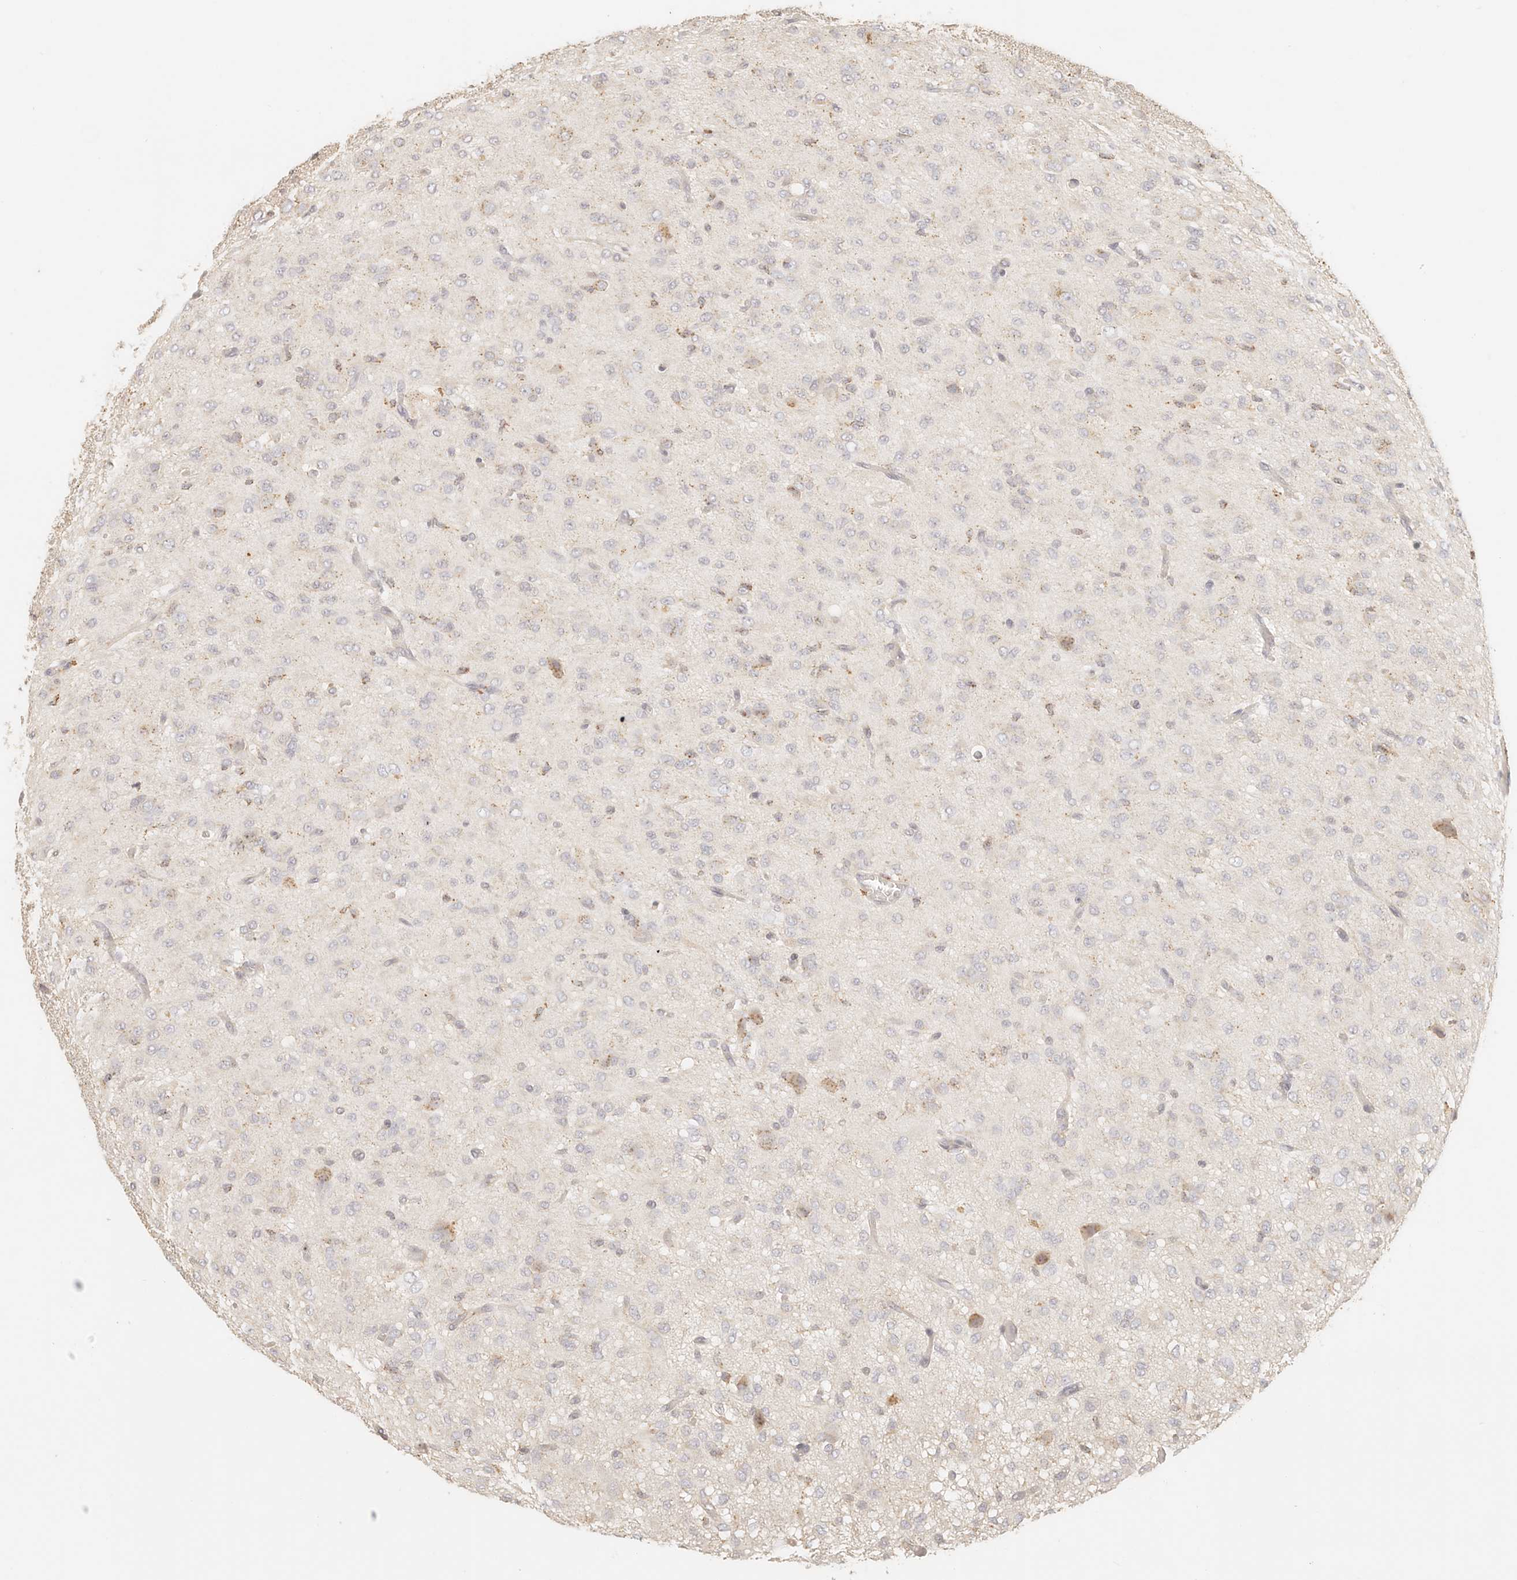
{"staining": {"intensity": "negative", "quantity": "none", "location": "none"}, "tissue": "glioma", "cell_type": "Tumor cells", "image_type": "cancer", "snomed": [{"axis": "morphology", "description": "Glioma, malignant, High grade"}, {"axis": "topography", "description": "Brain"}], "caption": "The micrograph demonstrates no significant positivity in tumor cells of high-grade glioma (malignant). (DAB (3,3'-diaminobenzidine) immunohistochemistry, high magnification).", "gene": "CNMD", "patient": {"sex": "female", "age": 59}}